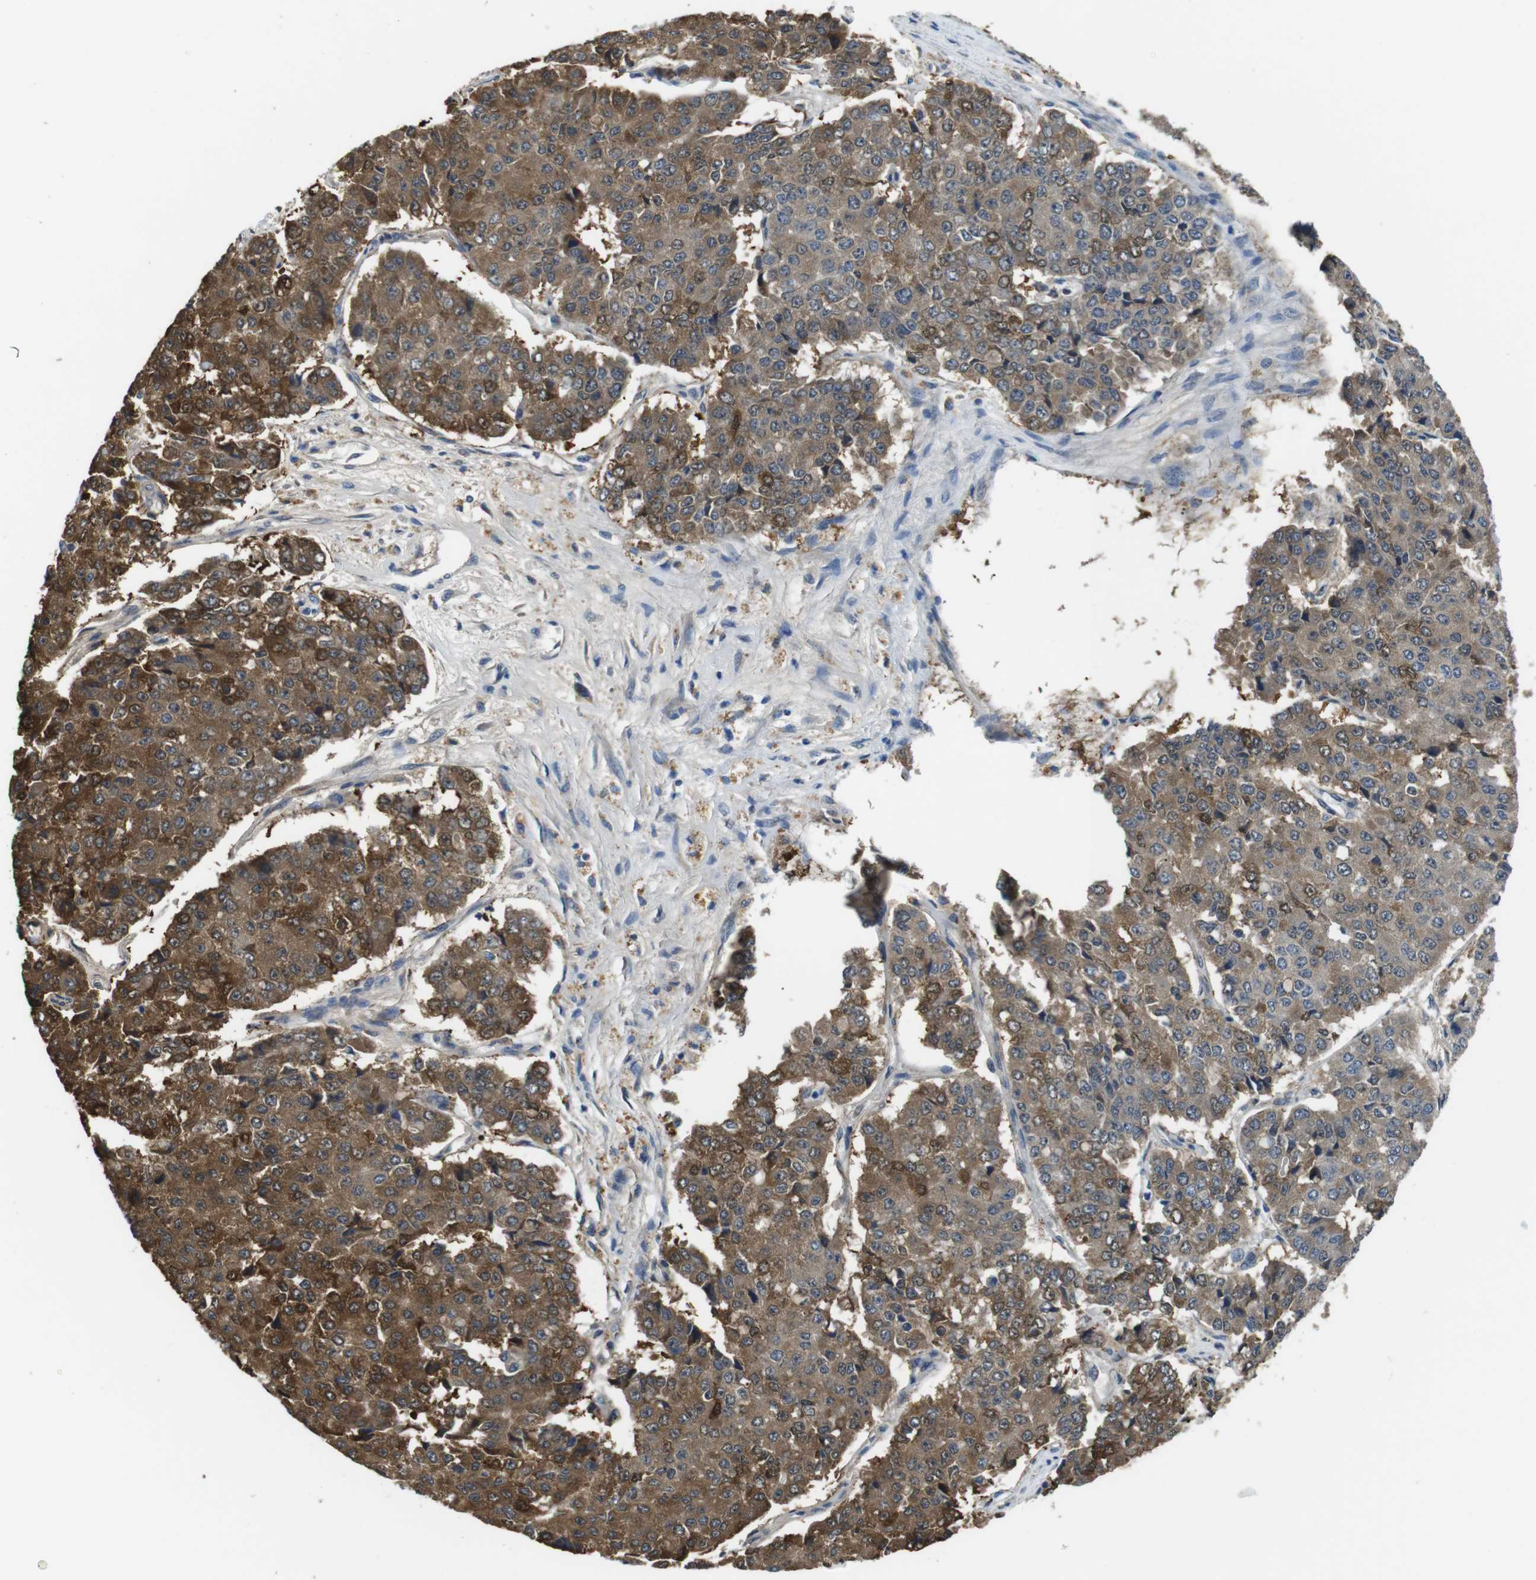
{"staining": {"intensity": "moderate", "quantity": ">75%", "location": "cytoplasmic/membranous"}, "tissue": "pancreatic cancer", "cell_type": "Tumor cells", "image_type": "cancer", "snomed": [{"axis": "morphology", "description": "Adenocarcinoma, NOS"}, {"axis": "topography", "description": "Pancreas"}], "caption": "High-magnification brightfield microscopy of pancreatic adenocarcinoma stained with DAB (brown) and counterstained with hematoxylin (blue). tumor cells exhibit moderate cytoplasmic/membranous positivity is appreciated in about>75% of cells.", "gene": "RAB6A", "patient": {"sex": "male", "age": 50}}